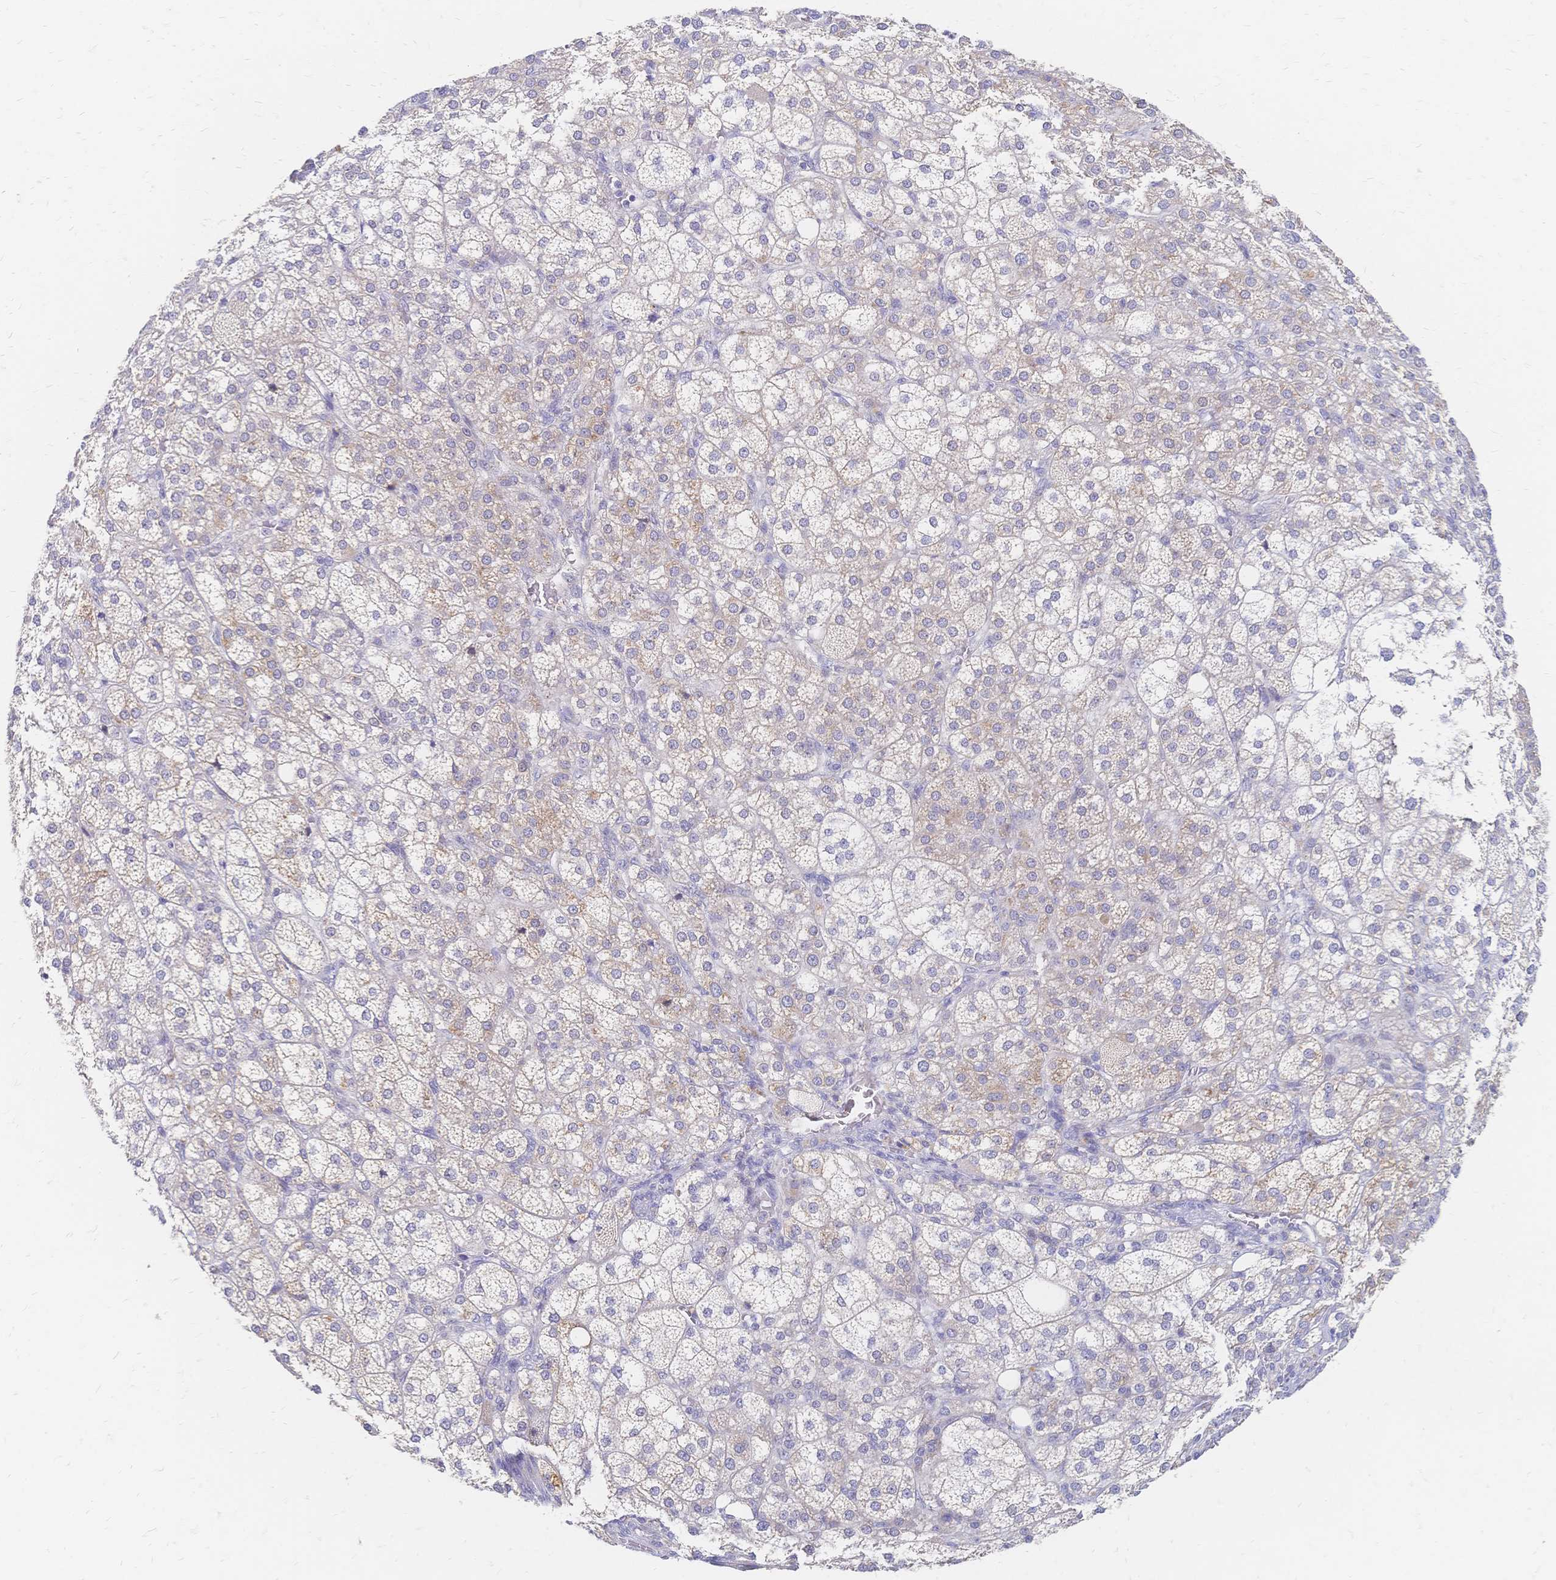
{"staining": {"intensity": "moderate", "quantity": "25%-75%", "location": "cytoplasmic/membranous"}, "tissue": "adrenal gland", "cell_type": "Glandular cells", "image_type": "normal", "snomed": [{"axis": "morphology", "description": "Normal tissue, NOS"}, {"axis": "topography", "description": "Adrenal gland"}], "caption": "The photomicrograph reveals staining of unremarkable adrenal gland, revealing moderate cytoplasmic/membranous protein expression (brown color) within glandular cells. (DAB IHC with brightfield microscopy, high magnification).", "gene": "VWC2L", "patient": {"sex": "female", "age": 60}}